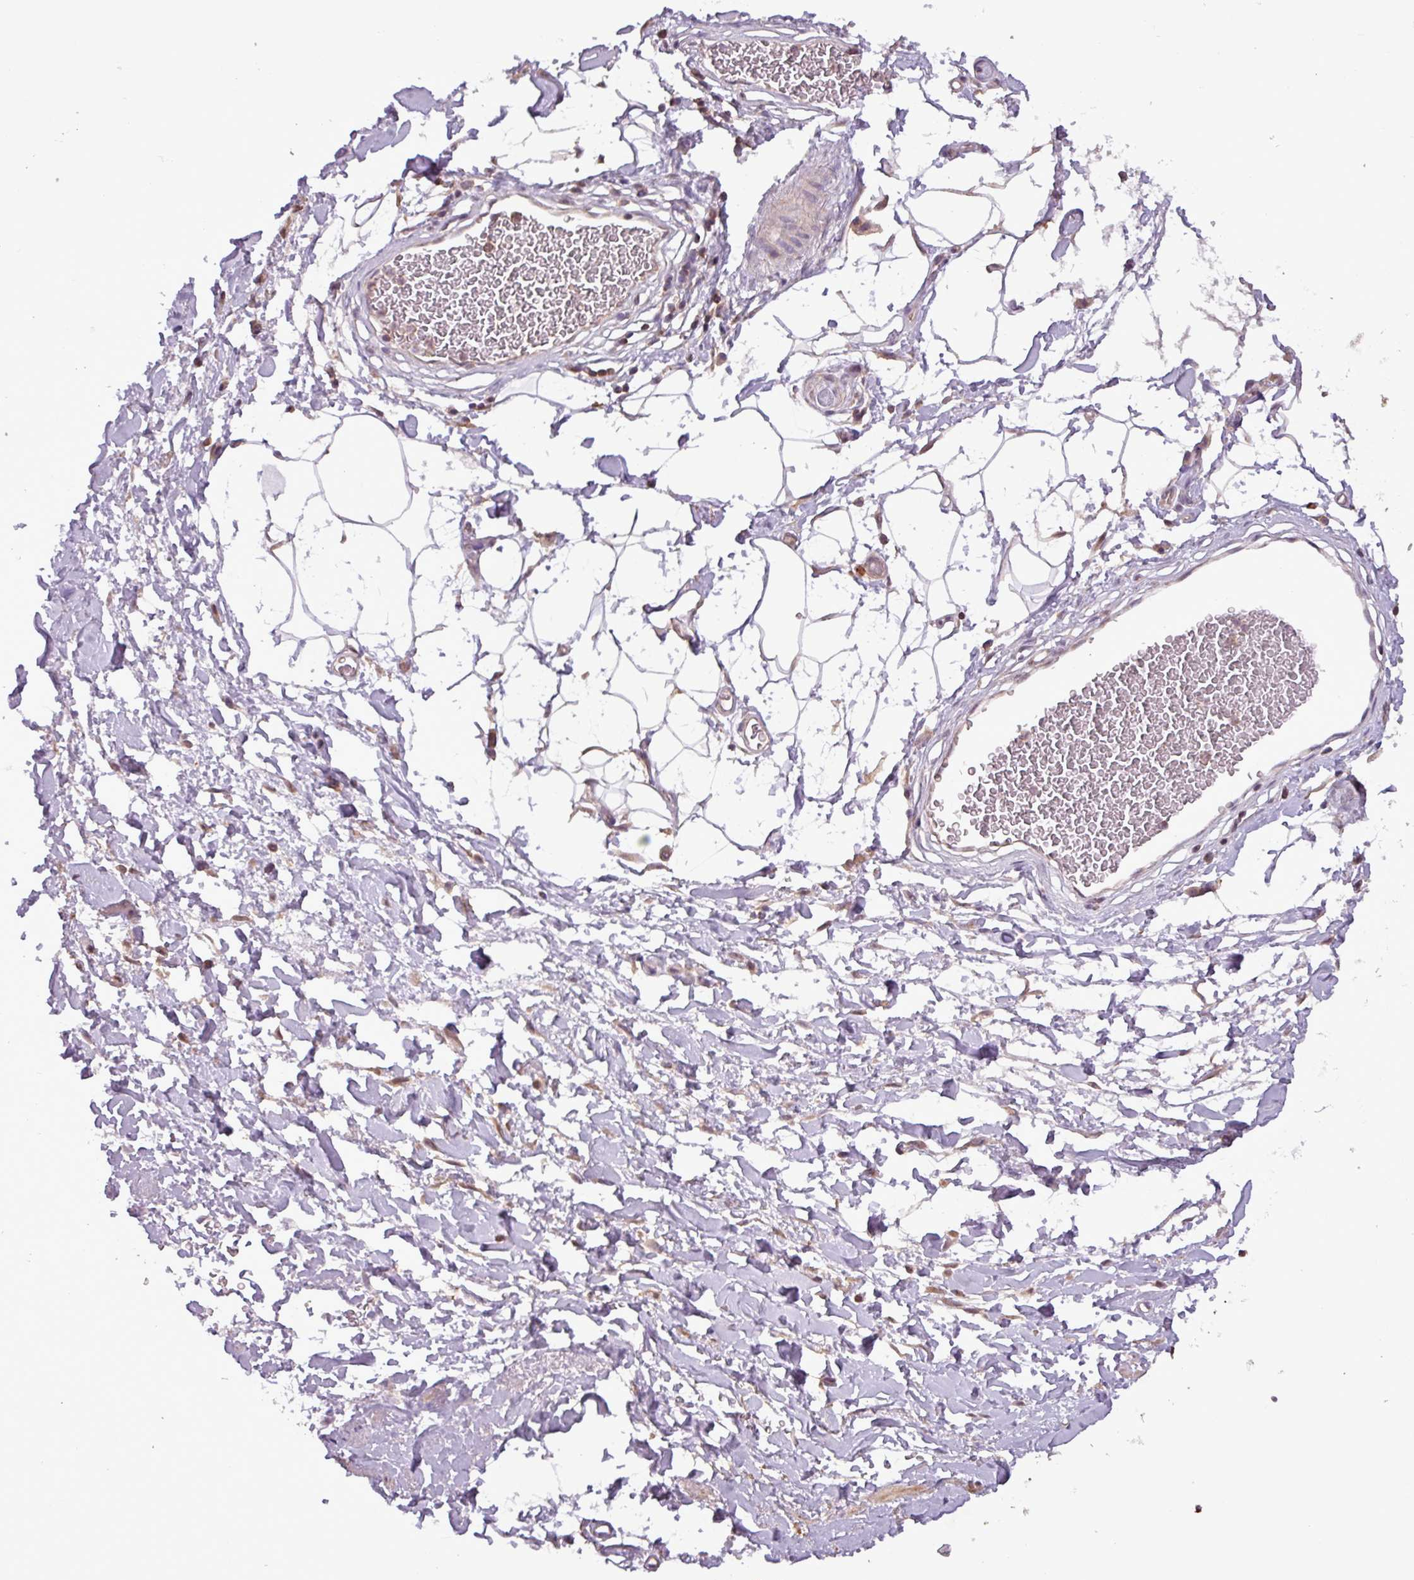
{"staining": {"intensity": "moderate", "quantity": "25%-75%", "location": "cytoplasmic/membranous"}, "tissue": "adipose tissue", "cell_type": "Adipocytes", "image_type": "normal", "snomed": [{"axis": "morphology", "description": "Normal tissue, NOS"}, {"axis": "morphology", "description": "Adenocarcinoma, NOS"}, {"axis": "topography", "description": "Rectum"}, {"axis": "topography", "description": "Vagina"}, {"axis": "topography", "description": "Peripheral nerve tissue"}], "caption": "Immunohistochemical staining of normal human adipose tissue exhibits 25%-75% levels of moderate cytoplasmic/membranous protein expression in about 25%-75% of adipocytes.", "gene": "MCTP2", "patient": {"sex": "female", "age": 71}}